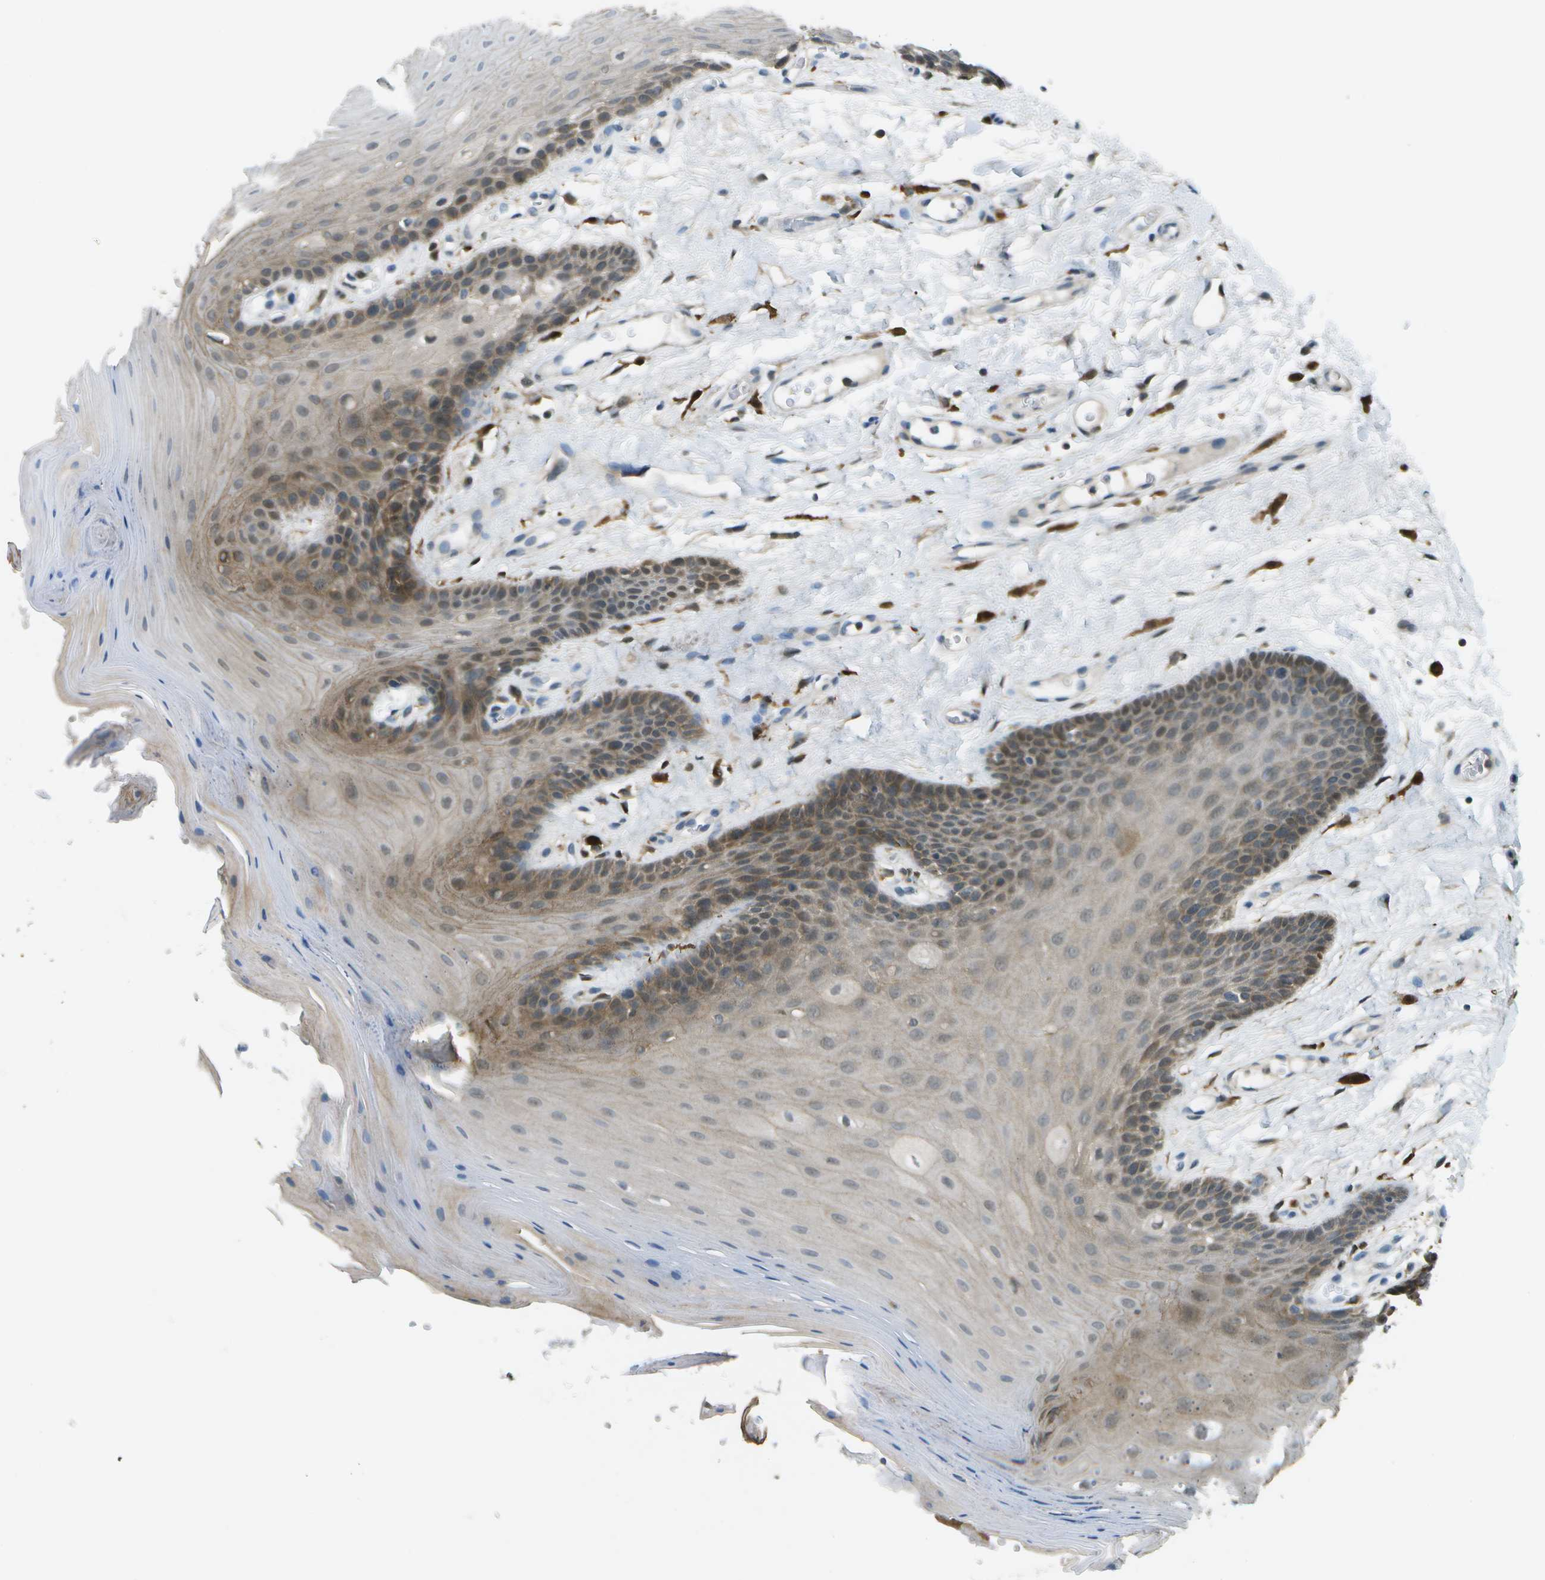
{"staining": {"intensity": "moderate", "quantity": "25%-75%", "location": "cytoplasmic/membranous"}, "tissue": "oral mucosa", "cell_type": "Squamous epithelial cells", "image_type": "normal", "snomed": [{"axis": "morphology", "description": "Normal tissue, NOS"}, {"axis": "morphology", "description": "Squamous cell carcinoma, NOS"}, {"axis": "topography", "description": "Oral tissue"}, {"axis": "topography", "description": "Head-Neck"}], "caption": "High-power microscopy captured an IHC micrograph of normal oral mucosa, revealing moderate cytoplasmic/membranous staining in about 25%-75% of squamous epithelial cells. The protein of interest is stained brown, and the nuclei are stained in blue (DAB IHC with brightfield microscopy, high magnification).", "gene": "CDH23", "patient": {"sex": "male", "age": 71}}